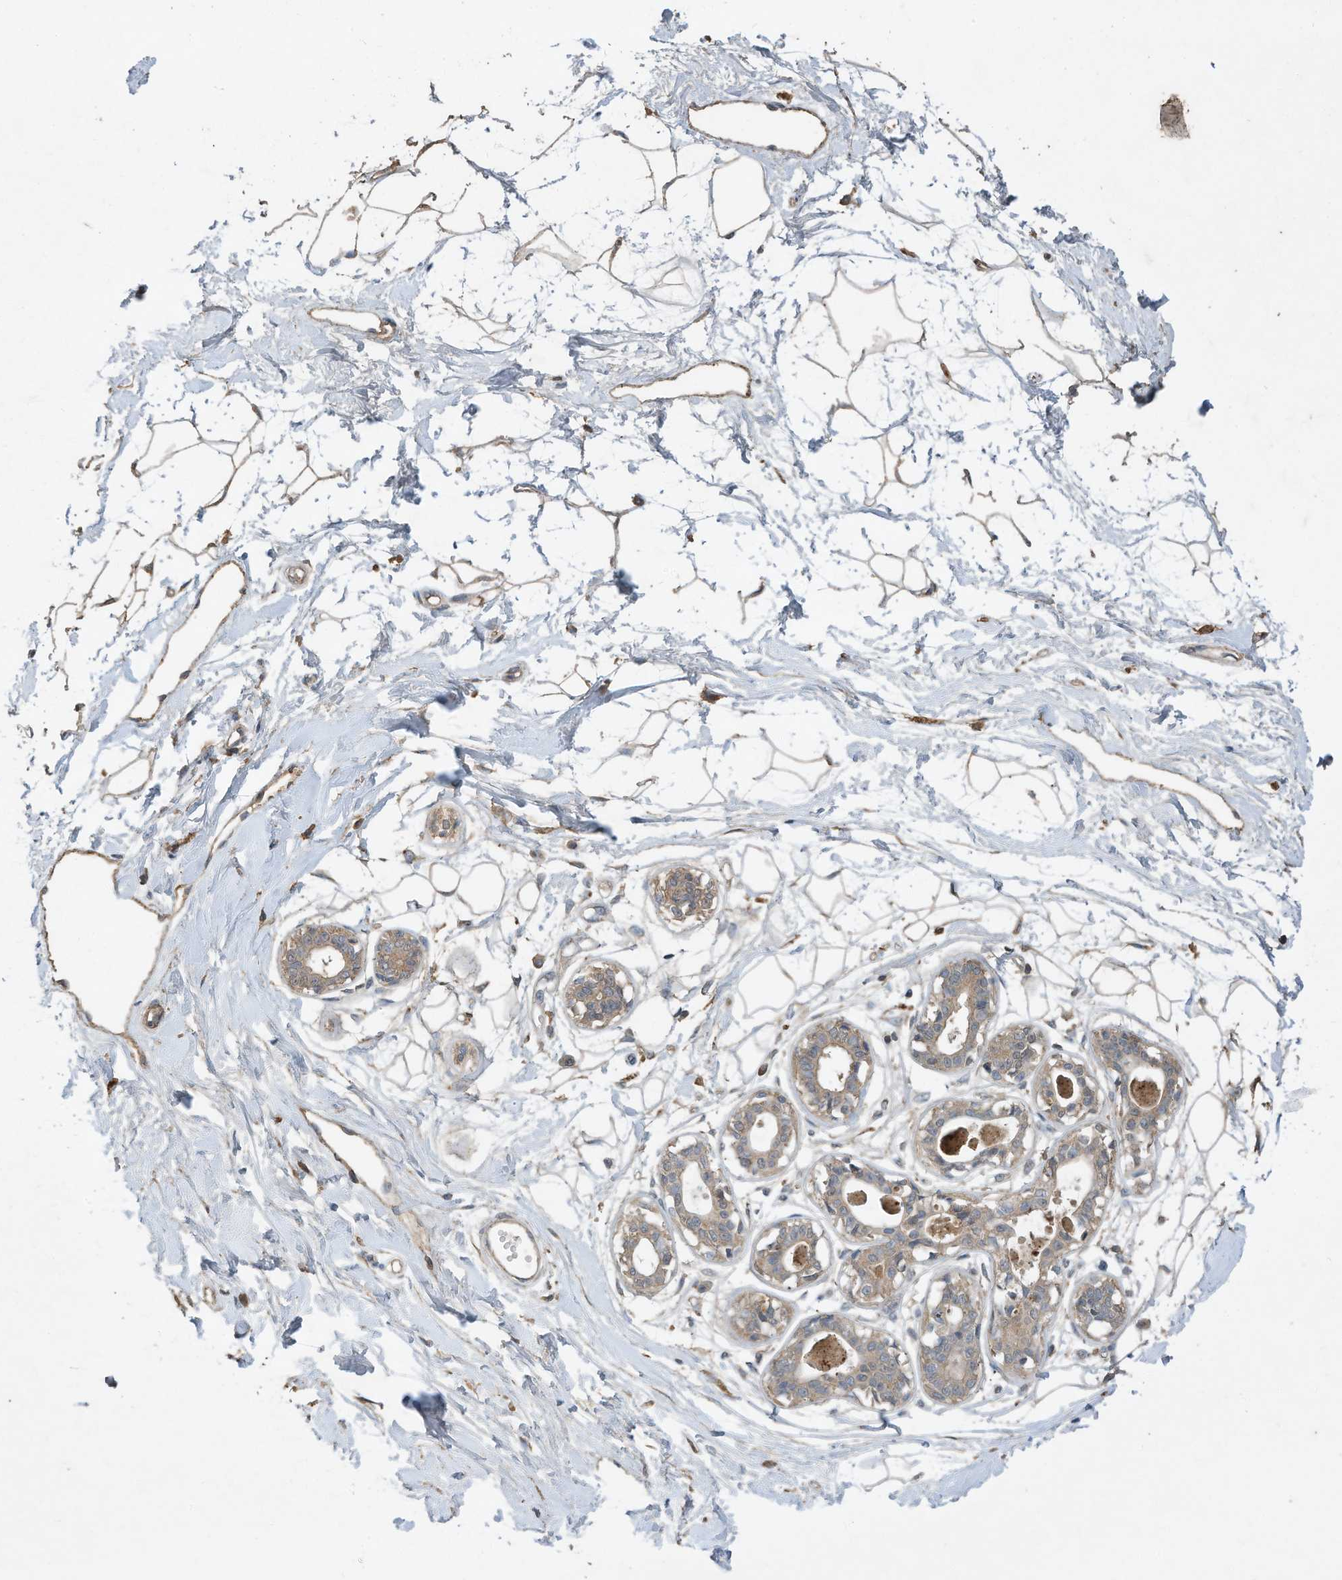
{"staining": {"intensity": "weak", "quantity": ">75%", "location": "cytoplasmic/membranous"}, "tissue": "breast", "cell_type": "Adipocytes", "image_type": "normal", "snomed": [{"axis": "morphology", "description": "Normal tissue, NOS"}, {"axis": "topography", "description": "Breast"}], "caption": "This is a histology image of IHC staining of normal breast, which shows weak positivity in the cytoplasmic/membranous of adipocytes.", "gene": "CAPN13", "patient": {"sex": "female", "age": 45}}